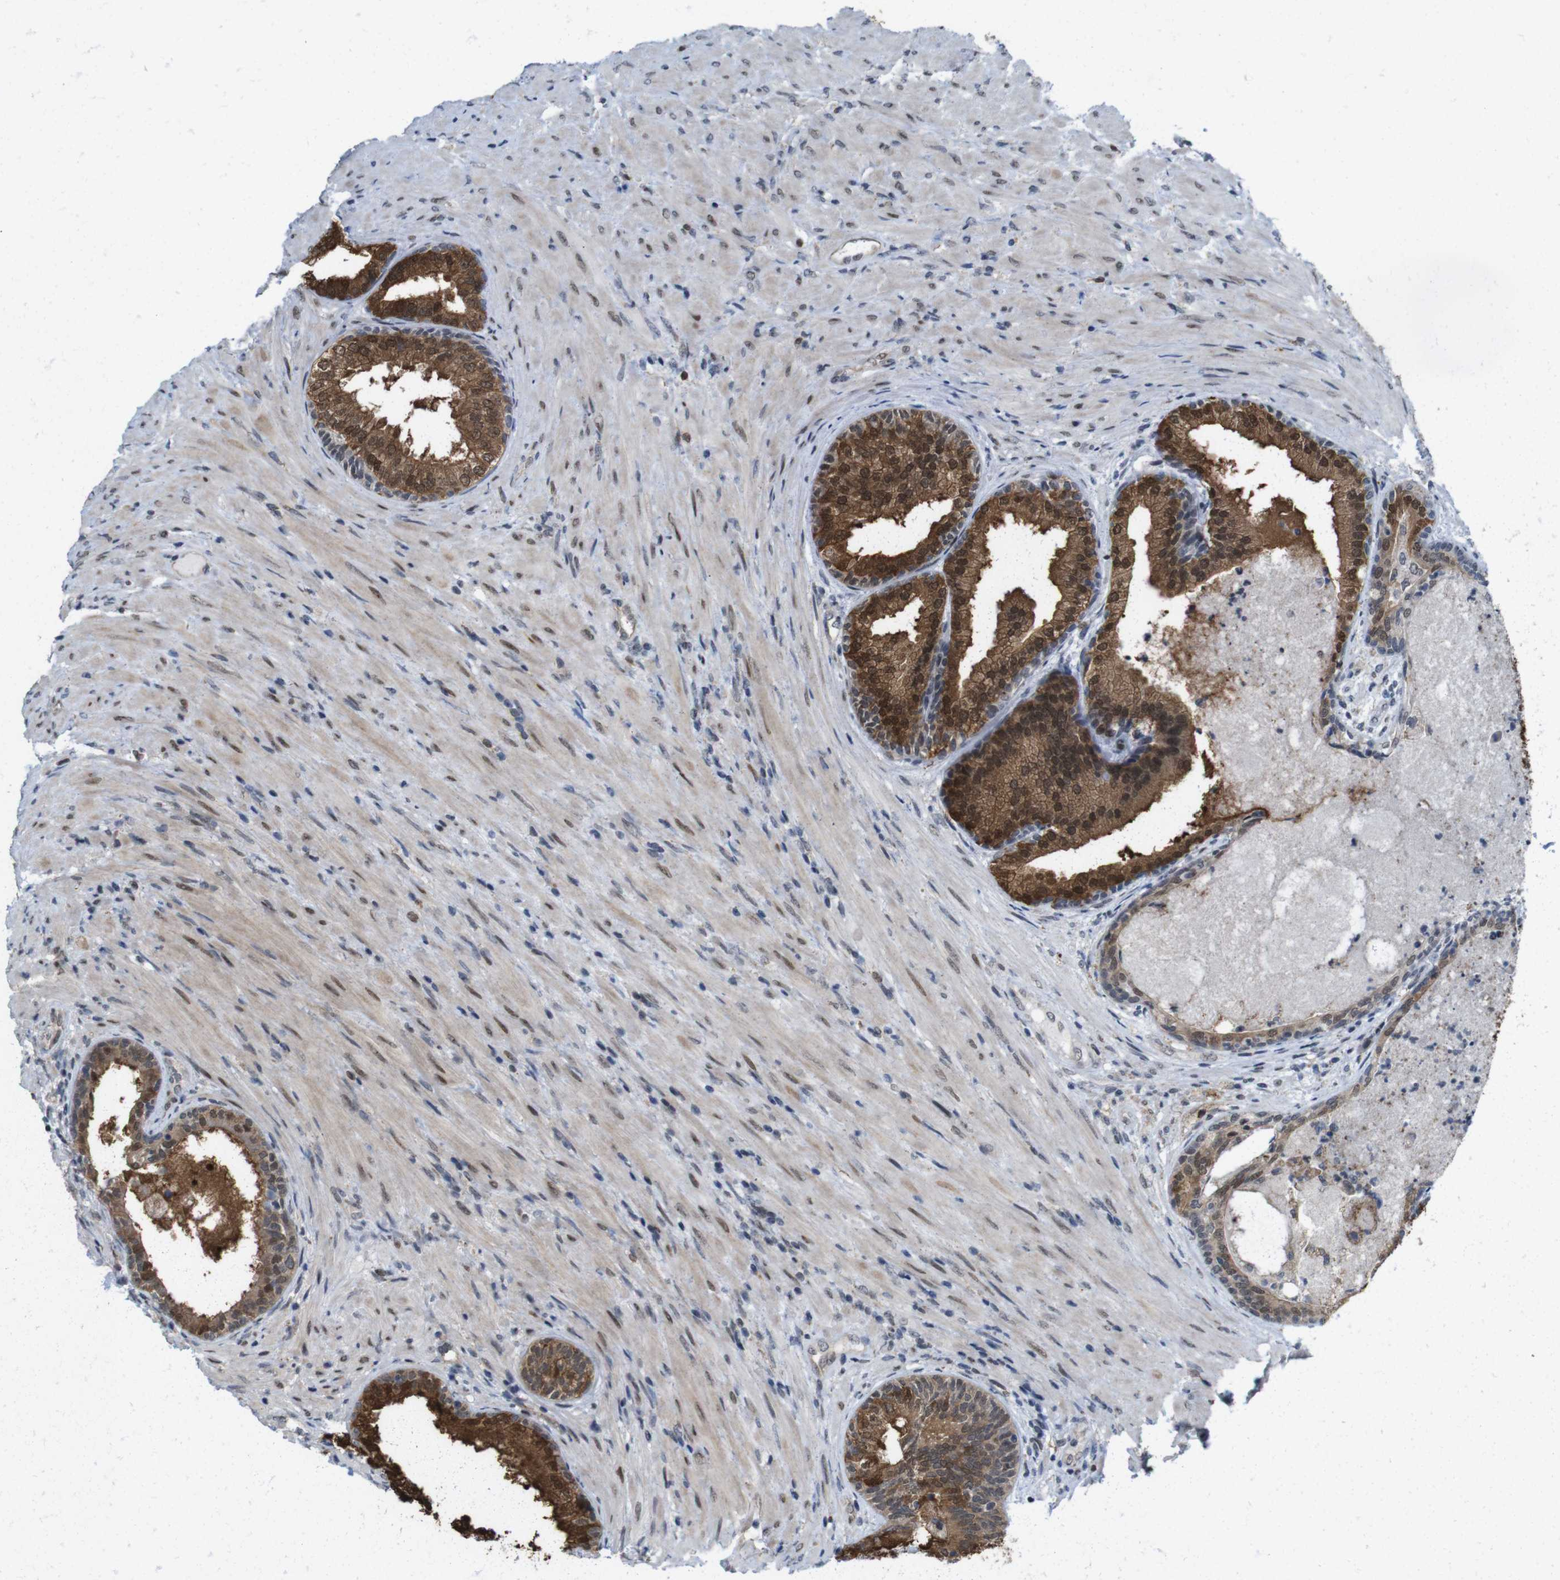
{"staining": {"intensity": "strong", "quantity": ">75%", "location": "cytoplasmic/membranous,nuclear"}, "tissue": "prostate", "cell_type": "Glandular cells", "image_type": "normal", "snomed": [{"axis": "morphology", "description": "Normal tissue, NOS"}, {"axis": "topography", "description": "Prostate"}], "caption": "Protein staining displays strong cytoplasmic/membranous,nuclear expression in approximately >75% of glandular cells in unremarkable prostate.", "gene": "PNMA8A", "patient": {"sex": "male", "age": 76}}